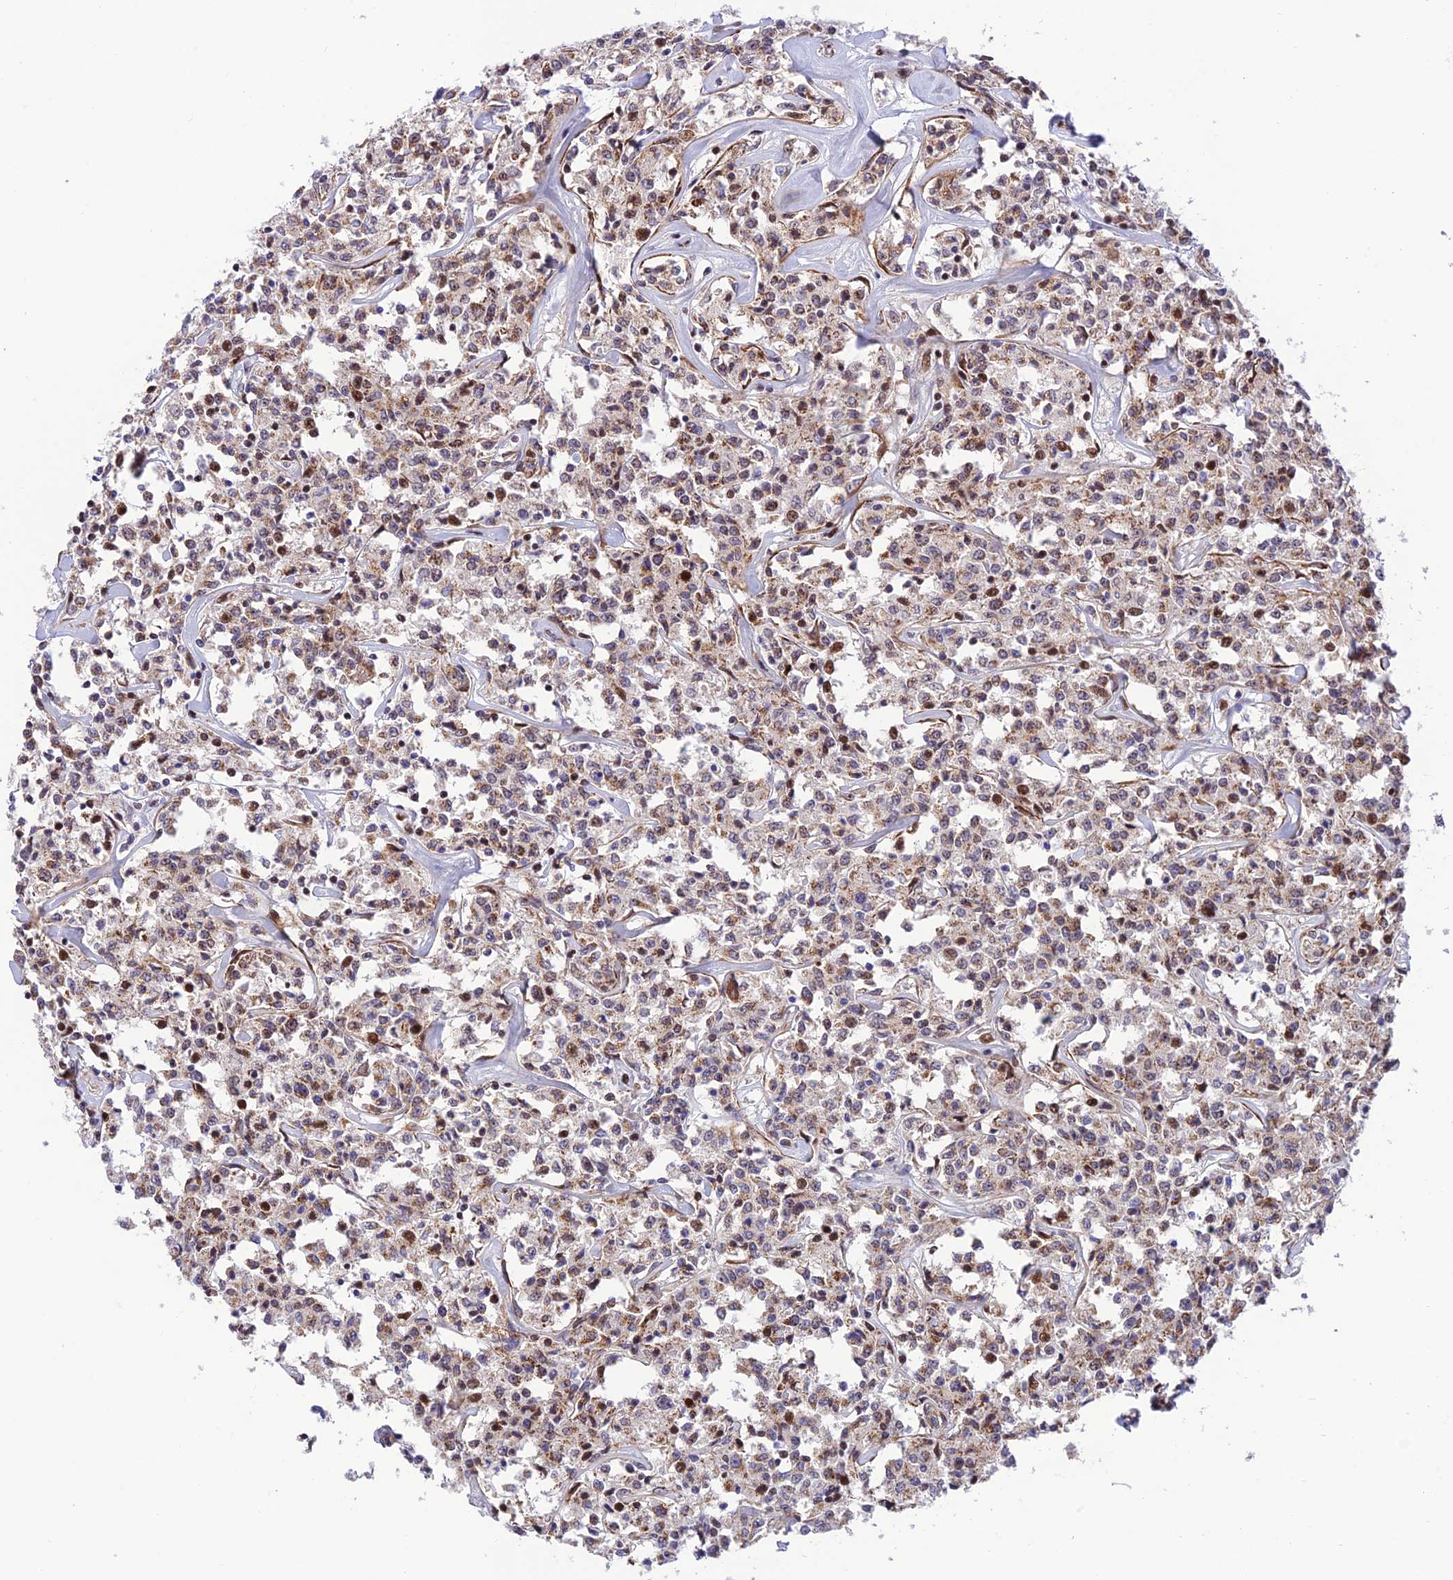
{"staining": {"intensity": "moderate", "quantity": "25%-75%", "location": "cytoplasmic/membranous,nuclear"}, "tissue": "lymphoma", "cell_type": "Tumor cells", "image_type": "cancer", "snomed": [{"axis": "morphology", "description": "Malignant lymphoma, non-Hodgkin's type, Low grade"}, {"axis": "topography", "description": "Small intestine"}], "caption": "Protein expression analysis of human lymphoma reveals moderate cytoplasmic/membranous and nuclear expression in approximately 25%-75% of tumor cells.", "gene": "KBTBD7", "patient": {"sex": "female", "age": 59}}